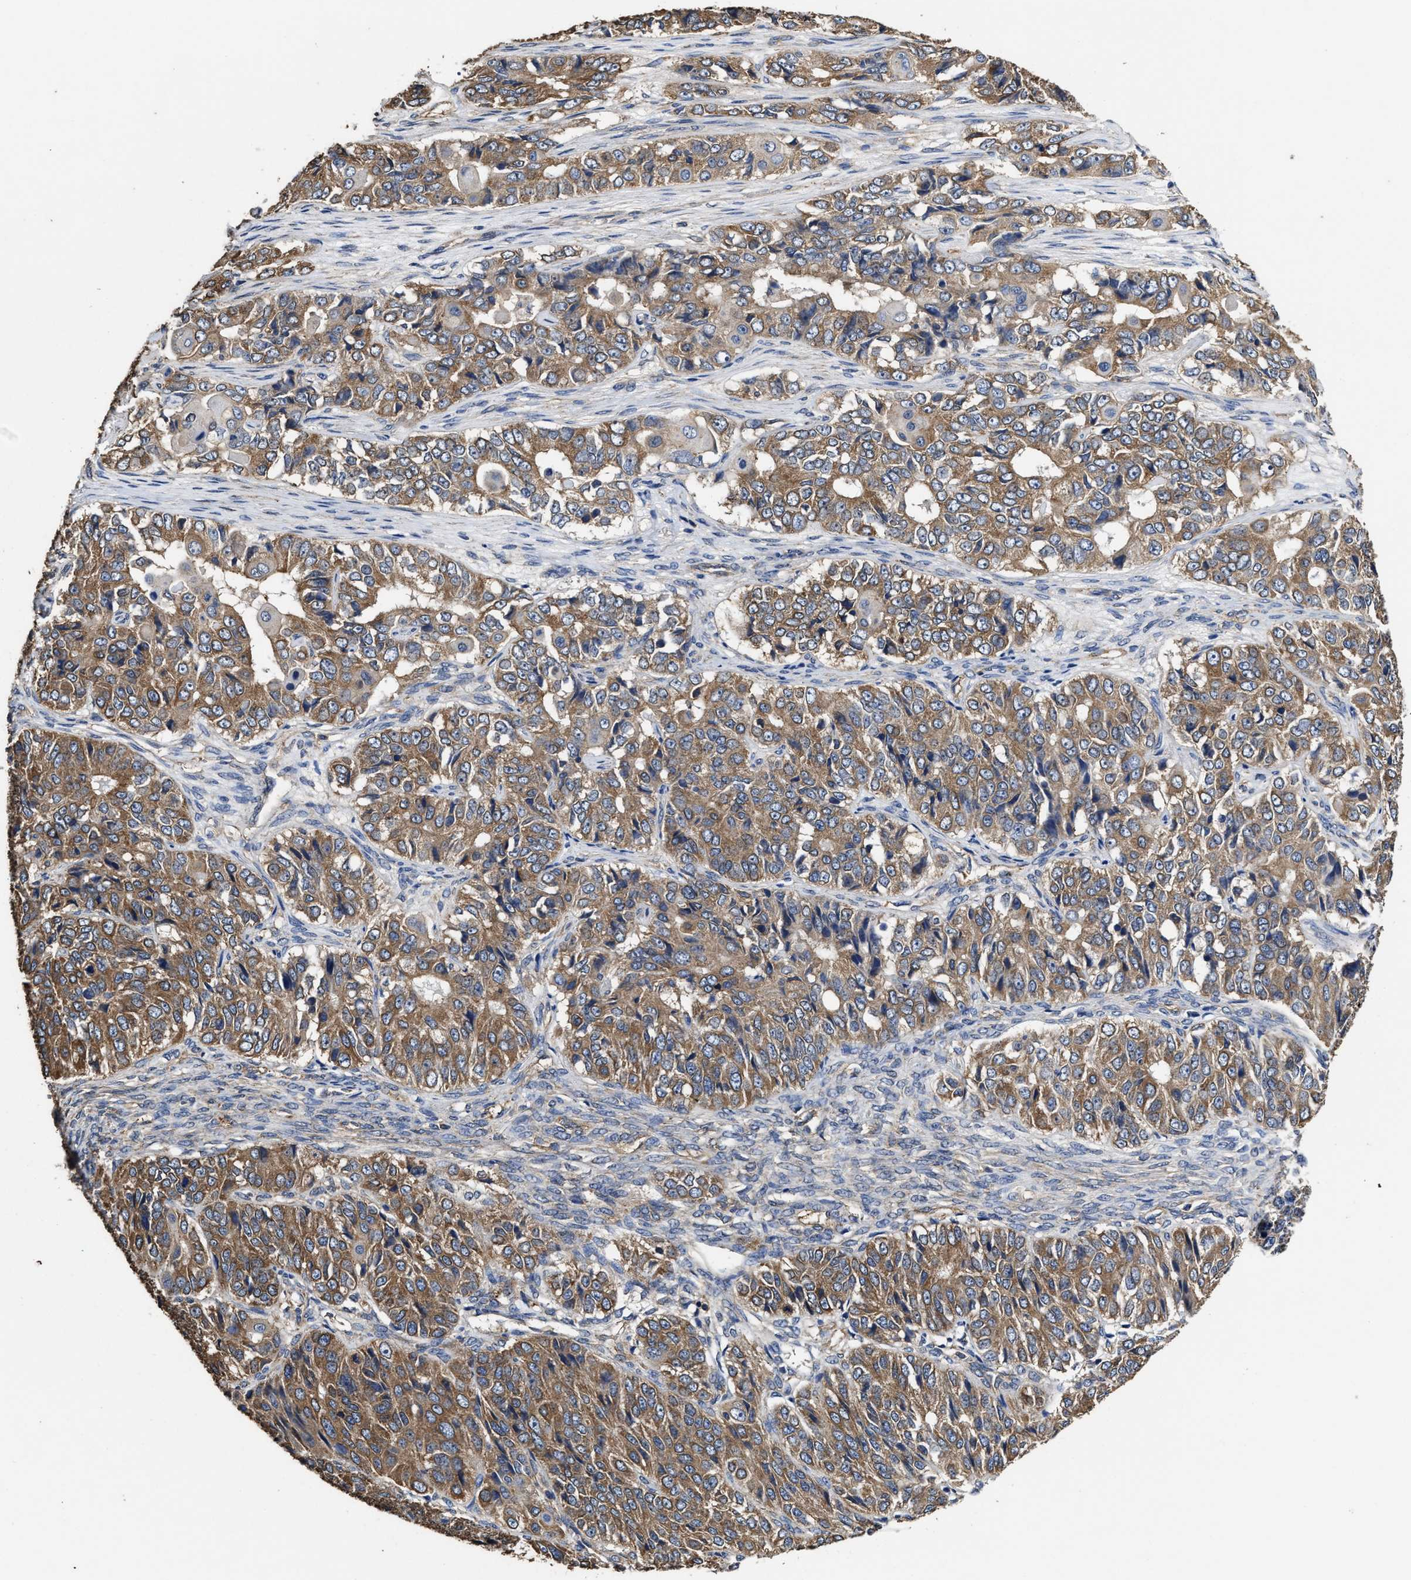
{"staining": {"intensity": "moderate", "quantity": ">75%", "location": "cytoplasmic/membranous"}, "tissue": "ovarian cancer", "cell_type": "Tumor cells", "image_type": "cancer", "snomed": [{"axis": "morphology", "description": "Carcinoma, endometroid"}, {"axis": "topography", "description": "Ovary"}], "caption": "A brown stain labels moderate cytoplasmic/membranous staining of a protein in human ovarian cancer tumor cells.", "gene": "SFXN4", "patient": {"sex": "female", "age": 51}}